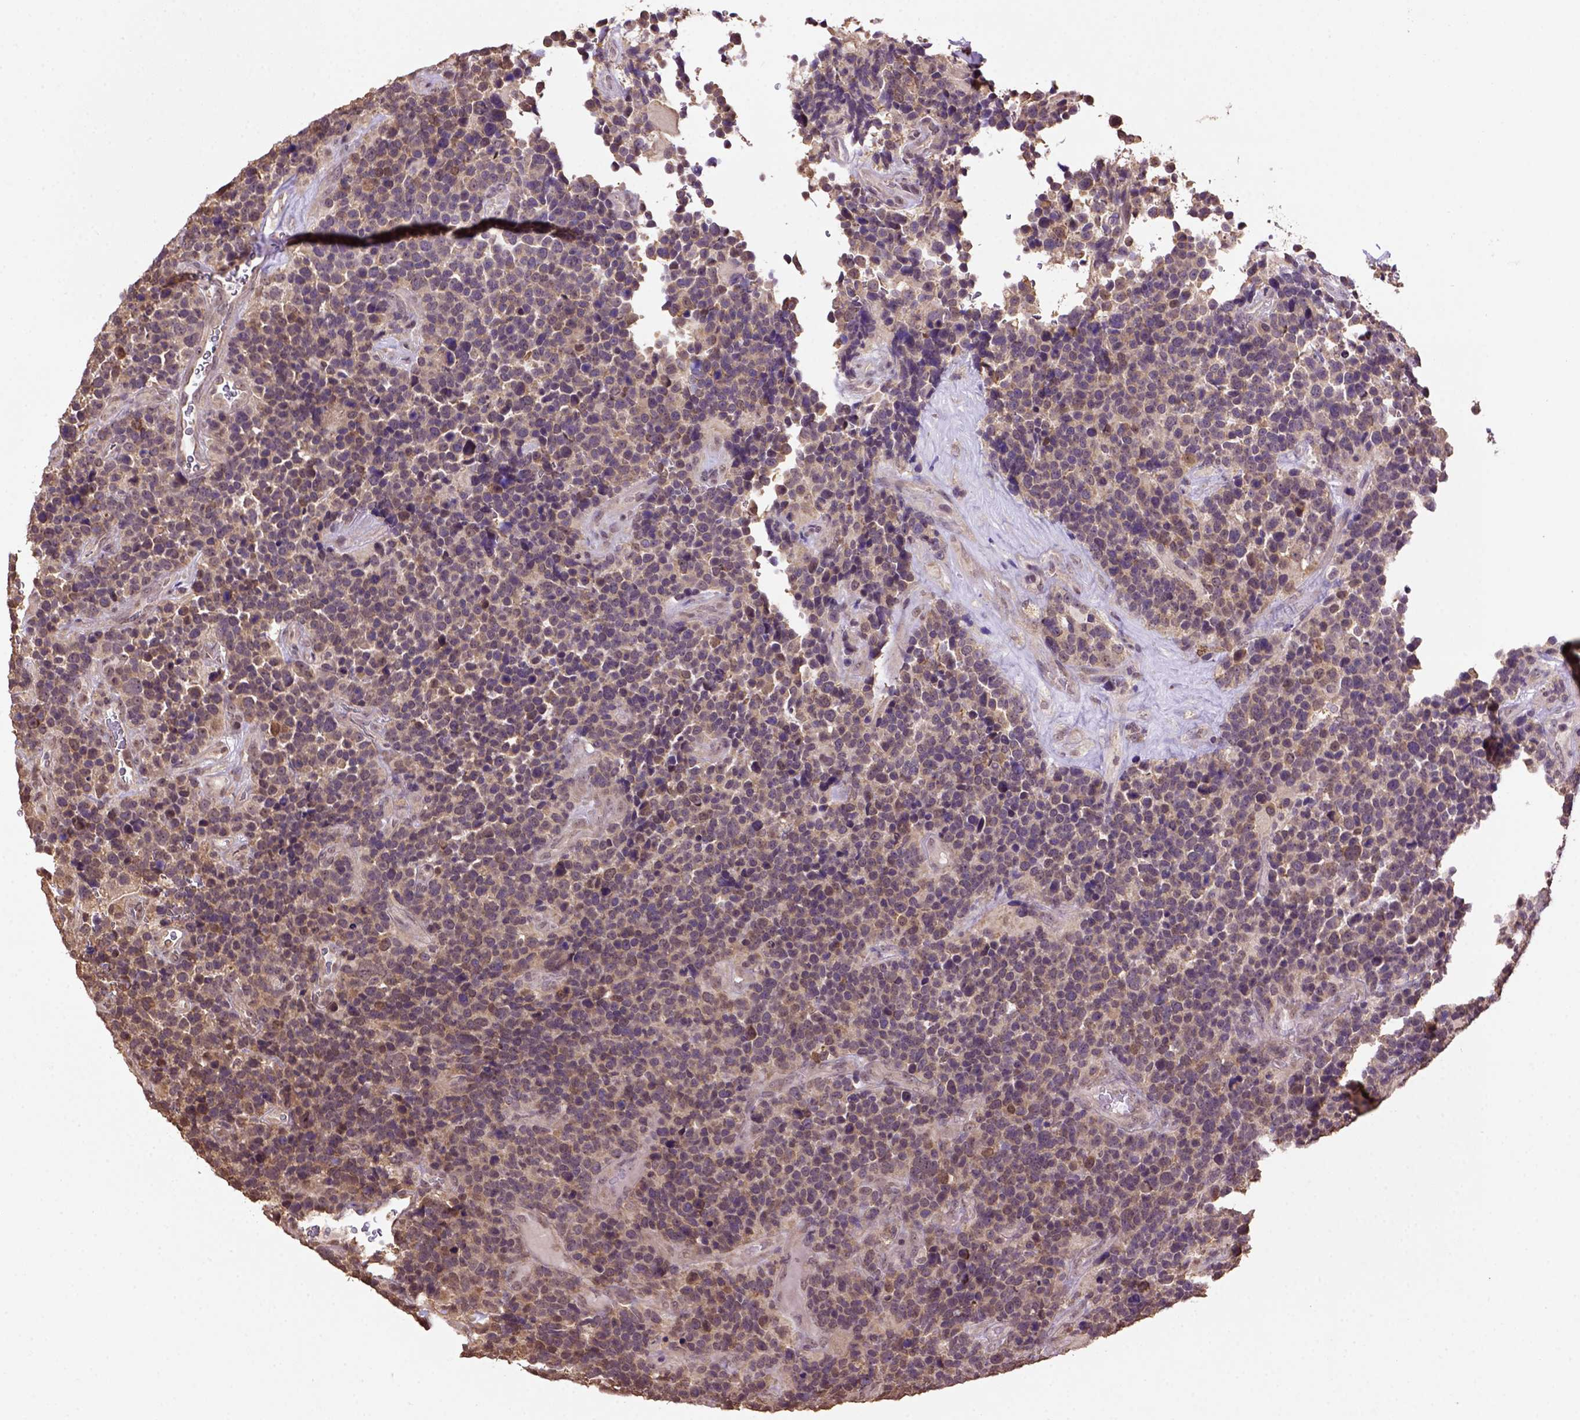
{"staining": {"intensity": "weak", "quantity": "<25%", "location": "cytoplasmic/membranous"}, "tissue": "glioma", "cell_type": "Tumor cells", "image_type": "cancer", "snomed": [{"axis": "morphology", "description": "Glioma, malignant, High grade"}, {"axis": "topography", "description": "Brain"}], "caption": "IHC of human glioma shows no expression in tumor cells. (Stains: DAB (3,3'-diaminobenzidine) IHC with hematoxylin counter stain, Microscopy: brightfield microscopy at high magnification).", "gene": "WDR17", "patient": {"sex": "male", "age": 33}}